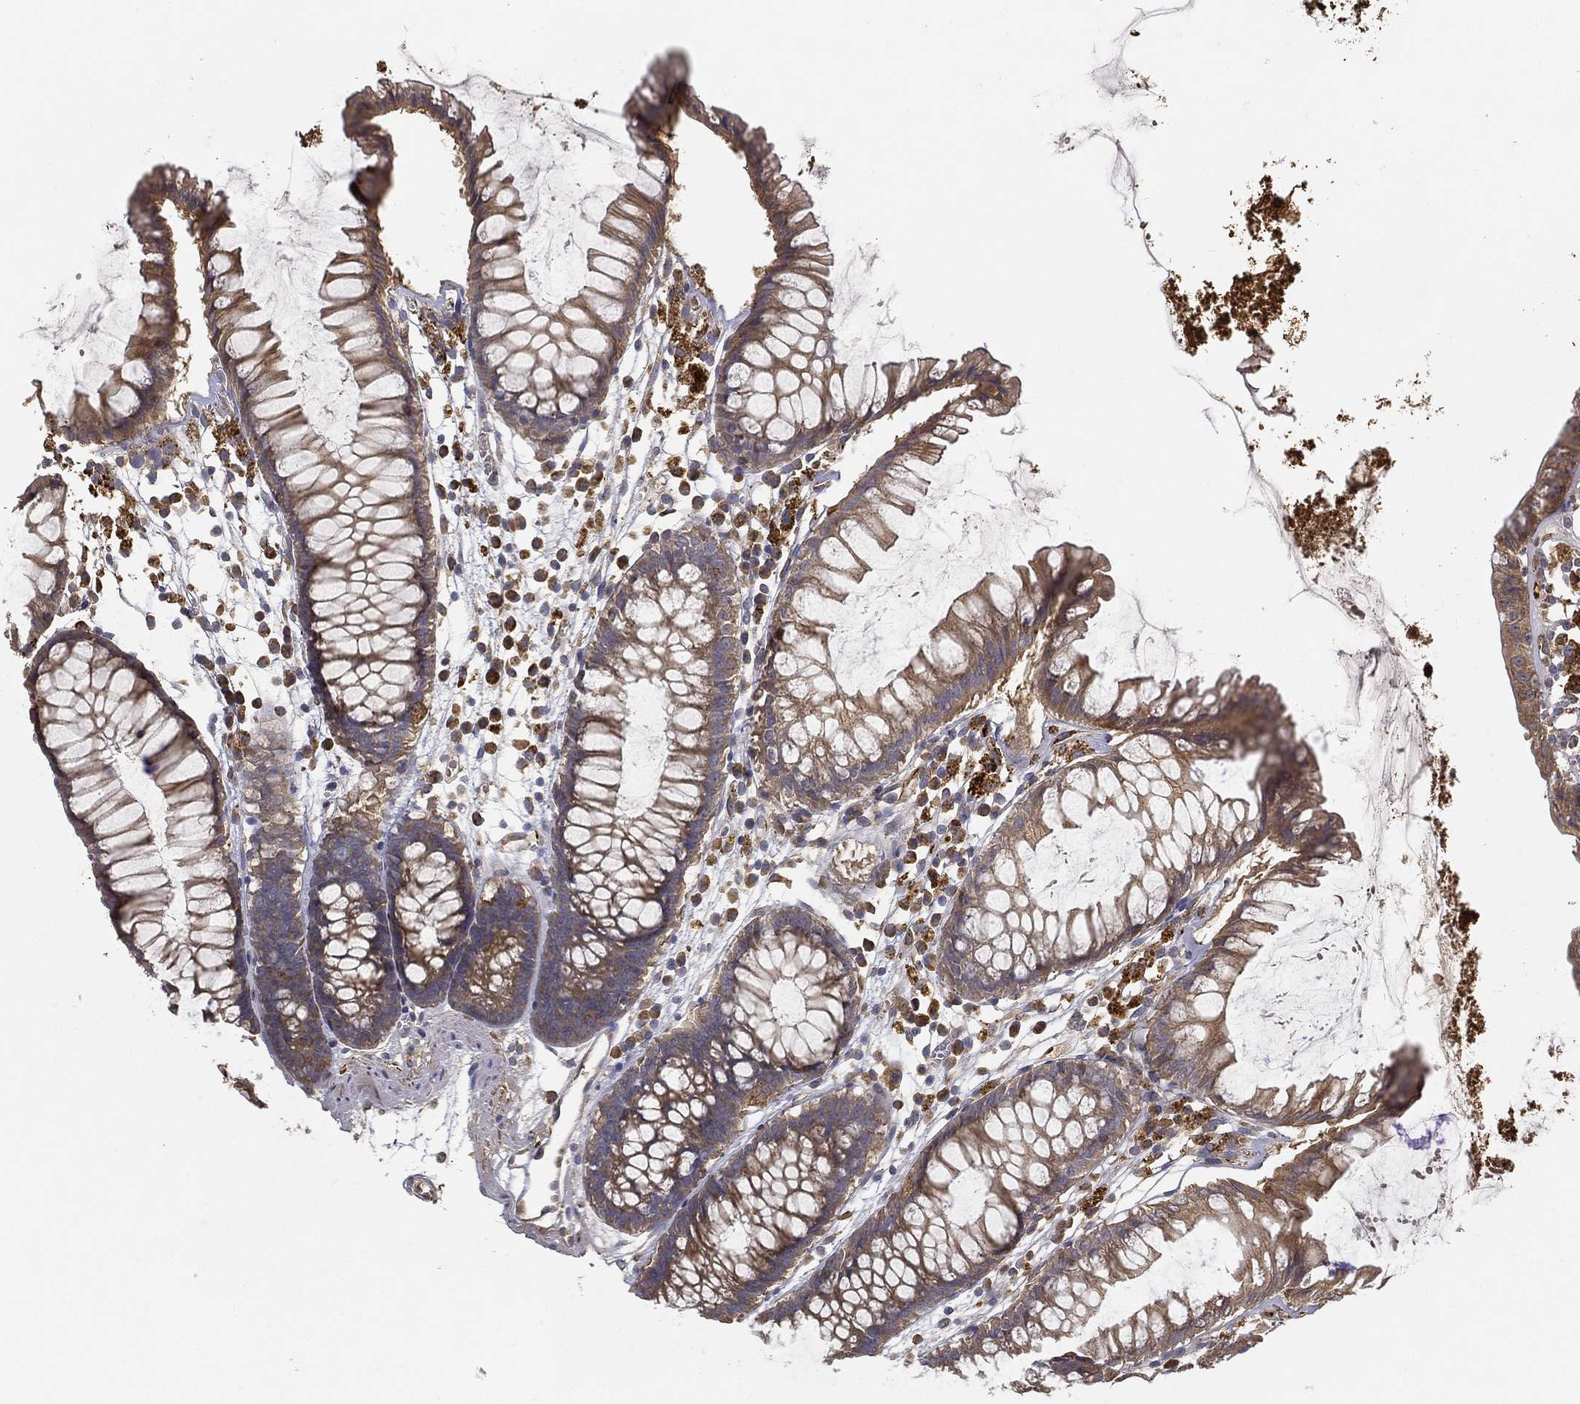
{"staining": {"intensity": "negative", "quantity": "none", "location": "none"}, "tissue": "colon", "cell_type": "Endothelial cells", "image_type": "normal", "snomed": [{"axis": "morphology", "description": "Normal tissue, NOS"}, {"axis": "morphology", "description": "Adenocarcinoma, NOS"}, {"axis": "topography", "description": "Colon"}], "caption": "An image of colon stained for a protein displays no brown staining in endothelial cells. The staining was performed using DAB (3,3'-diaminobenzidine) to visualize the protein expression in brown, while the nuclei were stained in blue with hematoxylin (Magnification: 20x).", "gene": "MT", "patient": {"sex": "male", "age": 65}}